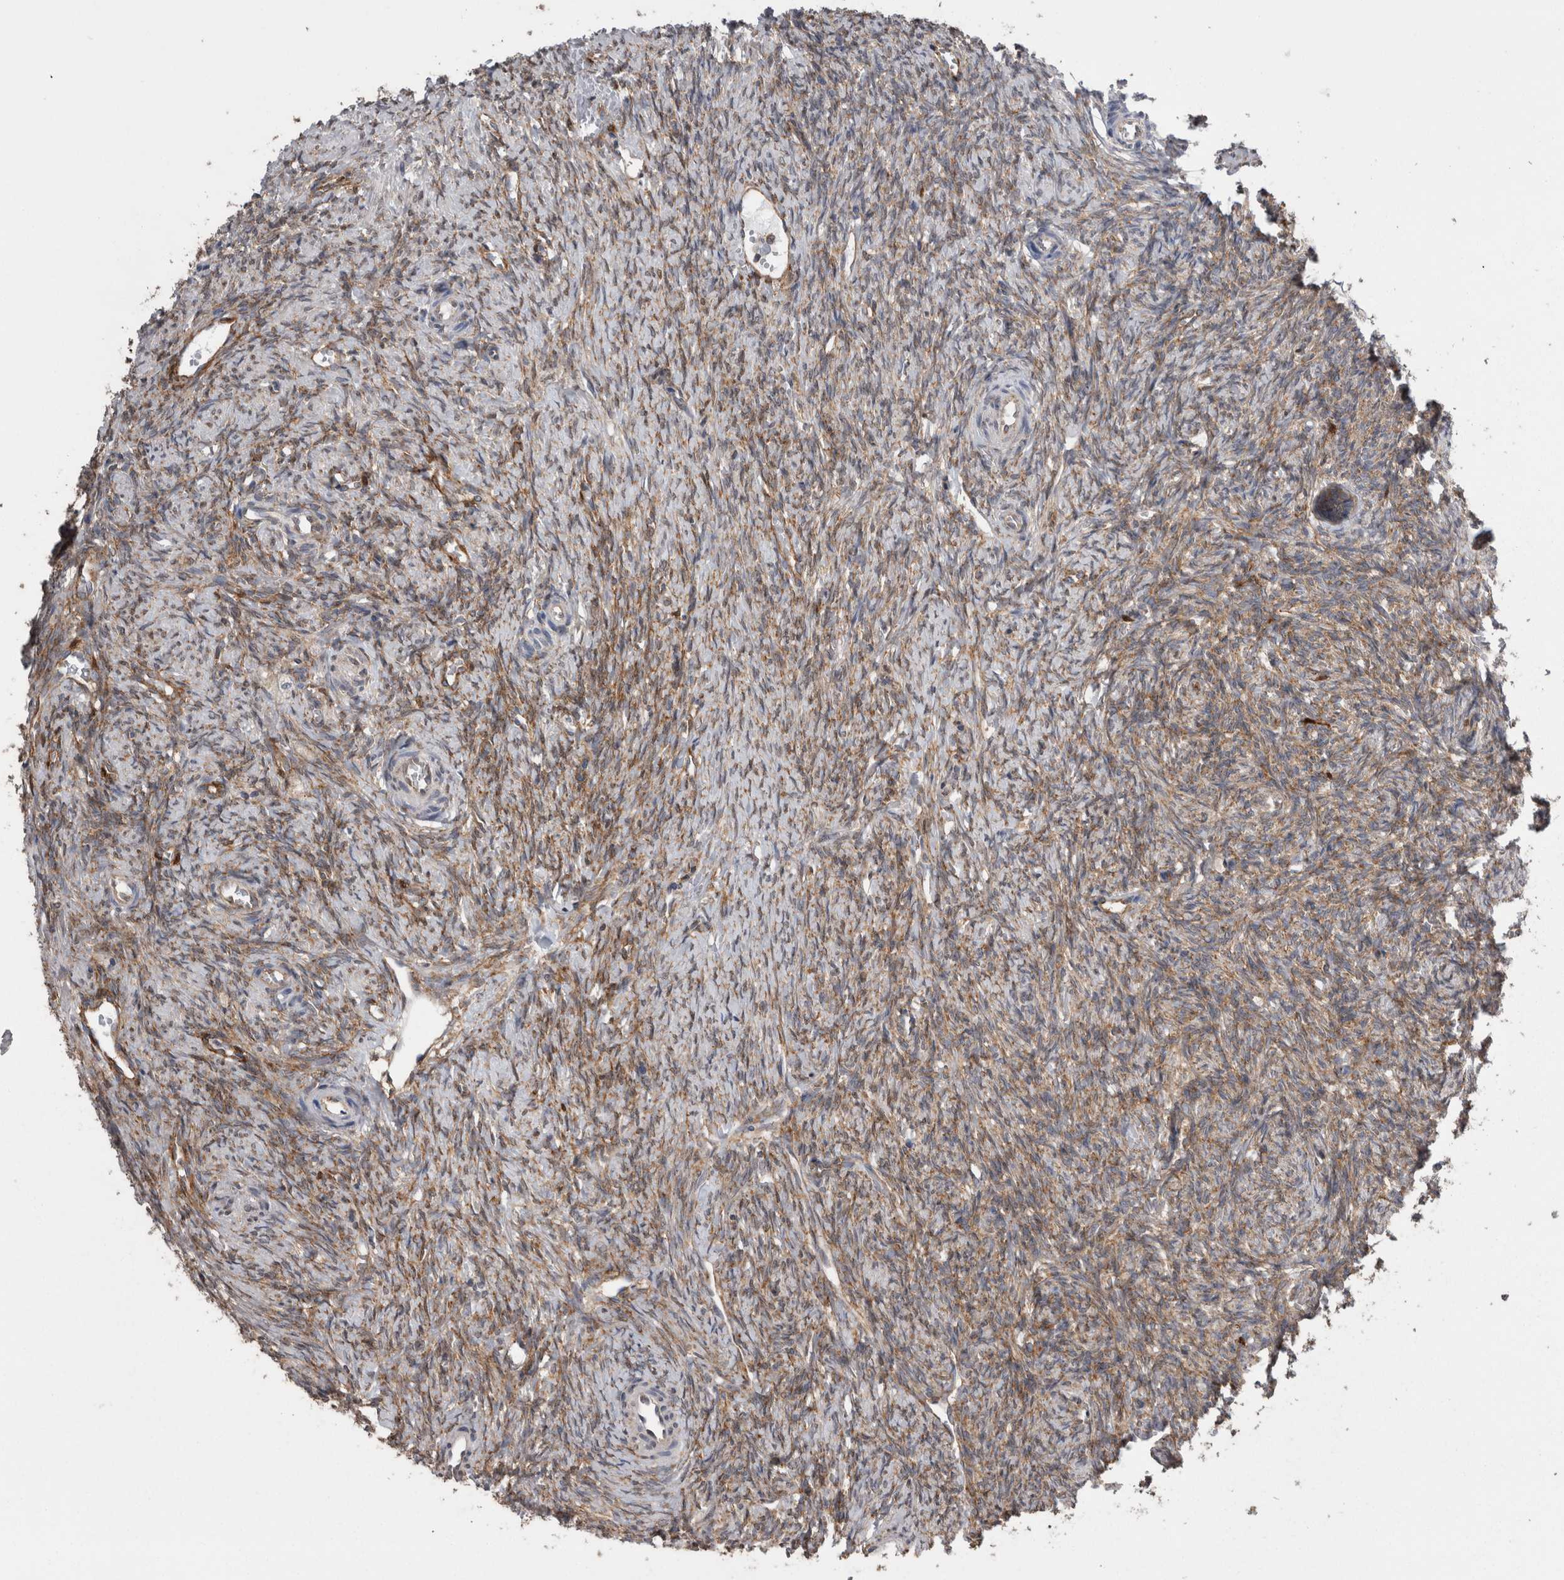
{"staining": {"intensity": "strong", "quantity": ">75%", "location": "cytoplasmic/membranous"}, "tissue": "ovary", "cell_type": "Follicle cells", "image_type": "normal", "snomed": [{"axis": "morphology", "description": "Normal tissue, NOS"}, {"axis": "topography", "description": "Ovary"}], "caption": "Ovary stained with immunohistochemistry (IHC) shows strong cytoplasmic/membranous staining in approximately >75% of follicle cells.", "gene": "DDX6", "patient": {"sex": "female", "age": 41}}